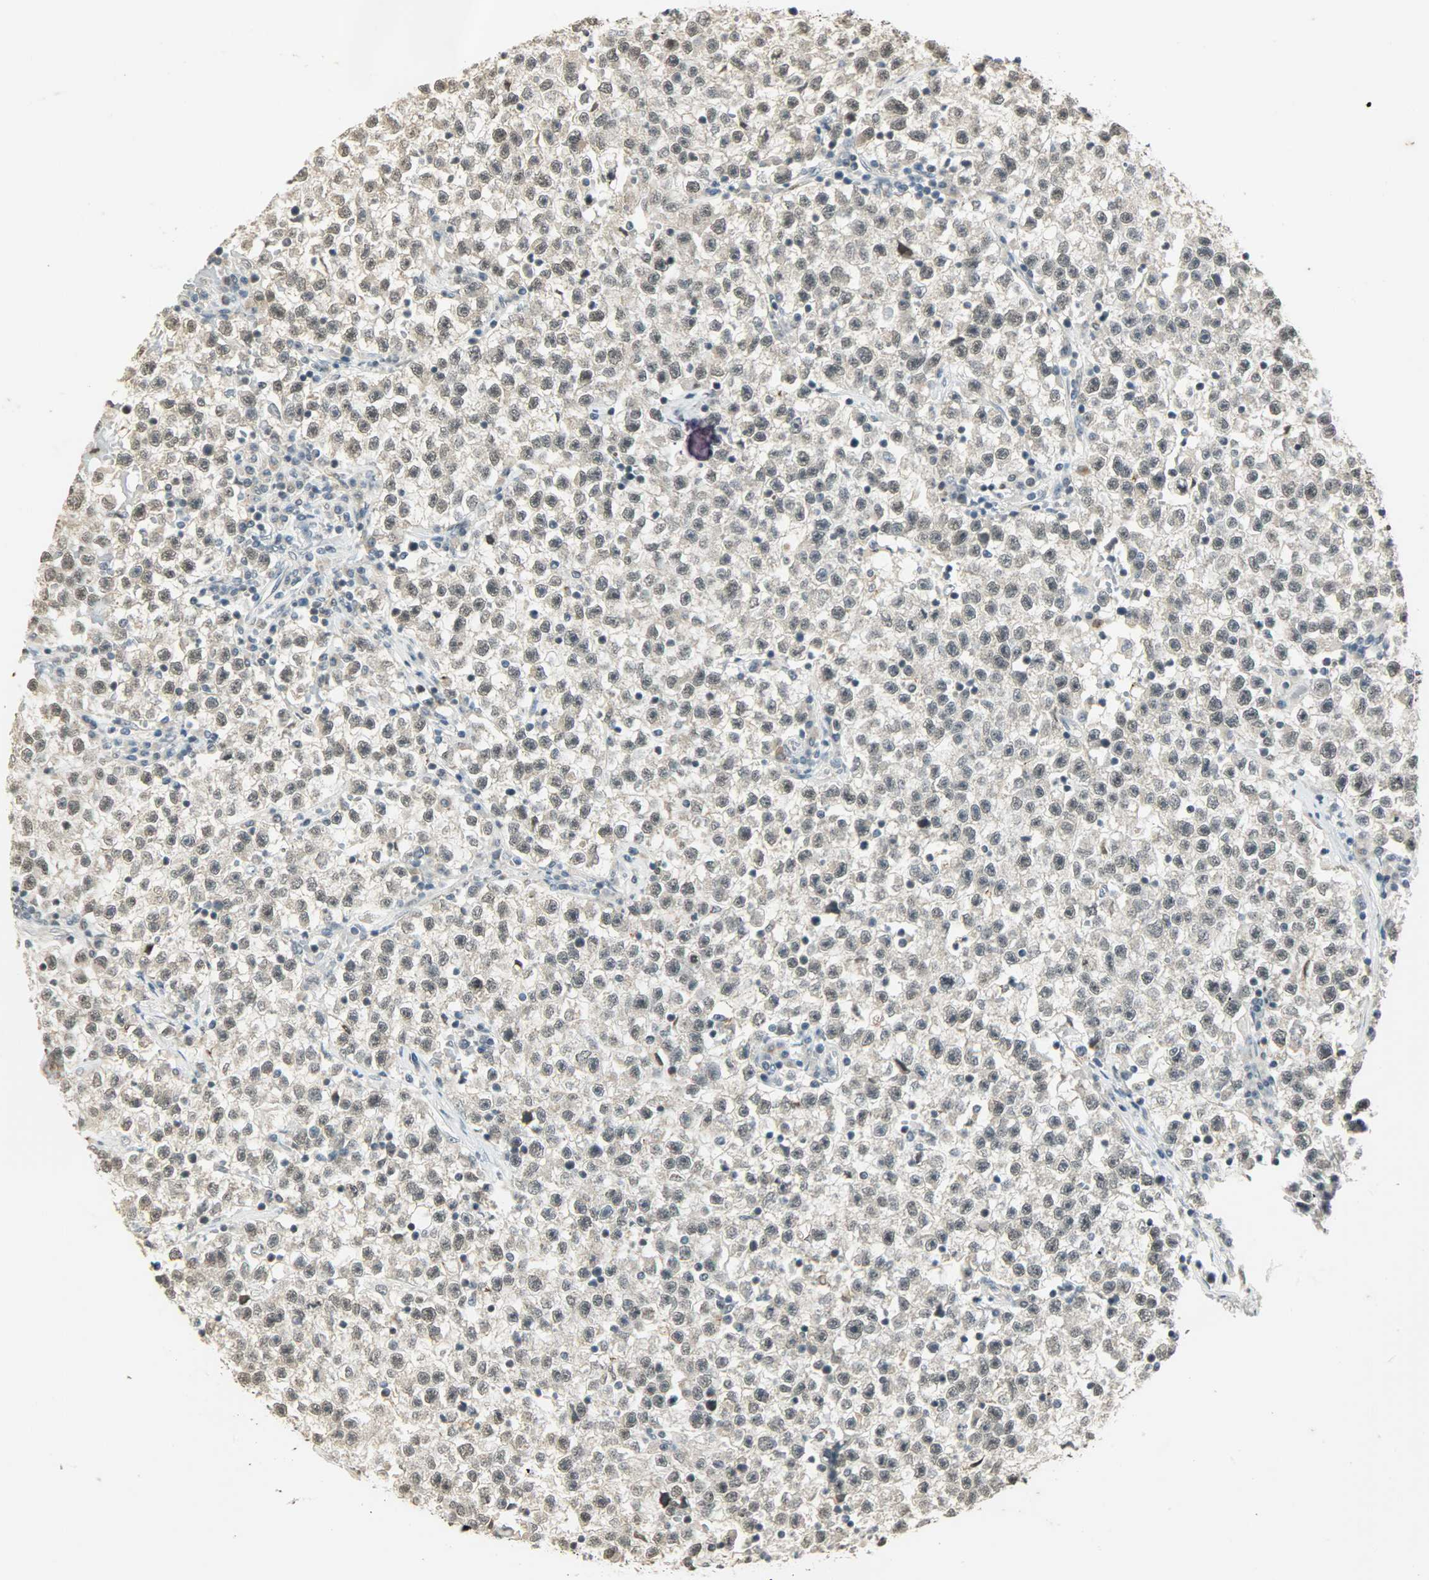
{"staining": {"intensity": "weak", "quantity": "25%-75%", "location": "nuclear"}, "tissue": "testis cancer", "cell_type": "Tumor cells", "image_type": "cancer", "snomed": [{"axis": "morphology", "description": "Seminoma, NOS"}, {"axis": "topography", "description": "Testis"}], "caption": "Human testis cancer stained for a protein (brown) demonstrates weak nuclear positive positivity in approximately 25%-75% of tumor cells.", "gene": "SMARCA5", "patient": {"sex": "male", "age": 22}}